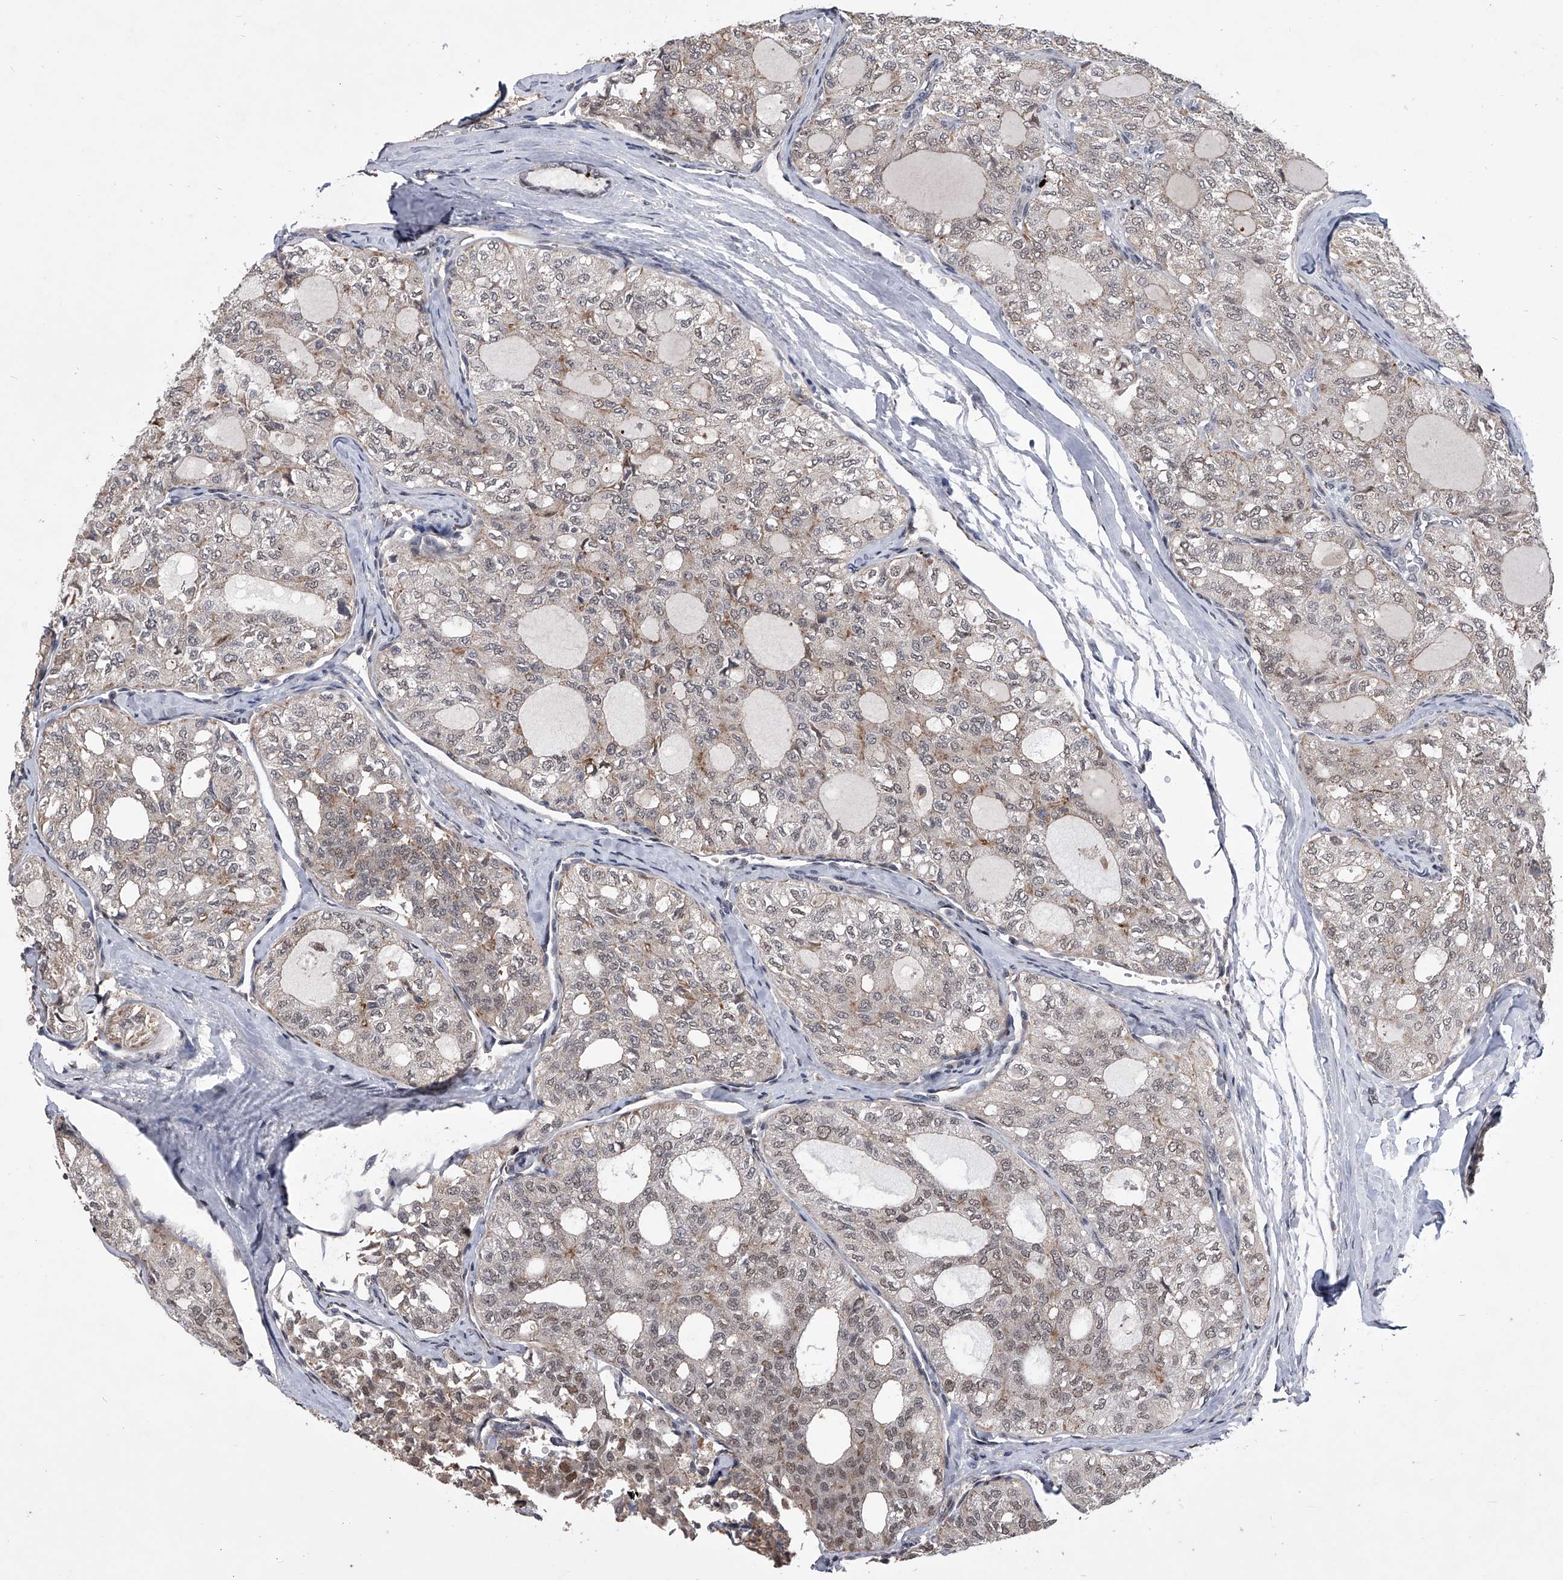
{"staining": {"intensity": "weak", "quantity": "25%-75%", "location": "nuclear"}, "tissue": "thyroid cancer", "cell_type": "Tumor cells", "image_type": "cancer", "snomed": [{"axis": "morphology", "description": "Follicular adenoma carcinoma, NOS"}, {"axis": "topography", "description": "Thyroid gland"}], "caption": "A histopathology image showing weak nuclear expression in approximately 25%-75% of tumor cells in thyroid cancer, as visualized by brown immunohistochemical staining.", "gene": "CMTR1", "patient": {"sex": "male", "age": 75}}